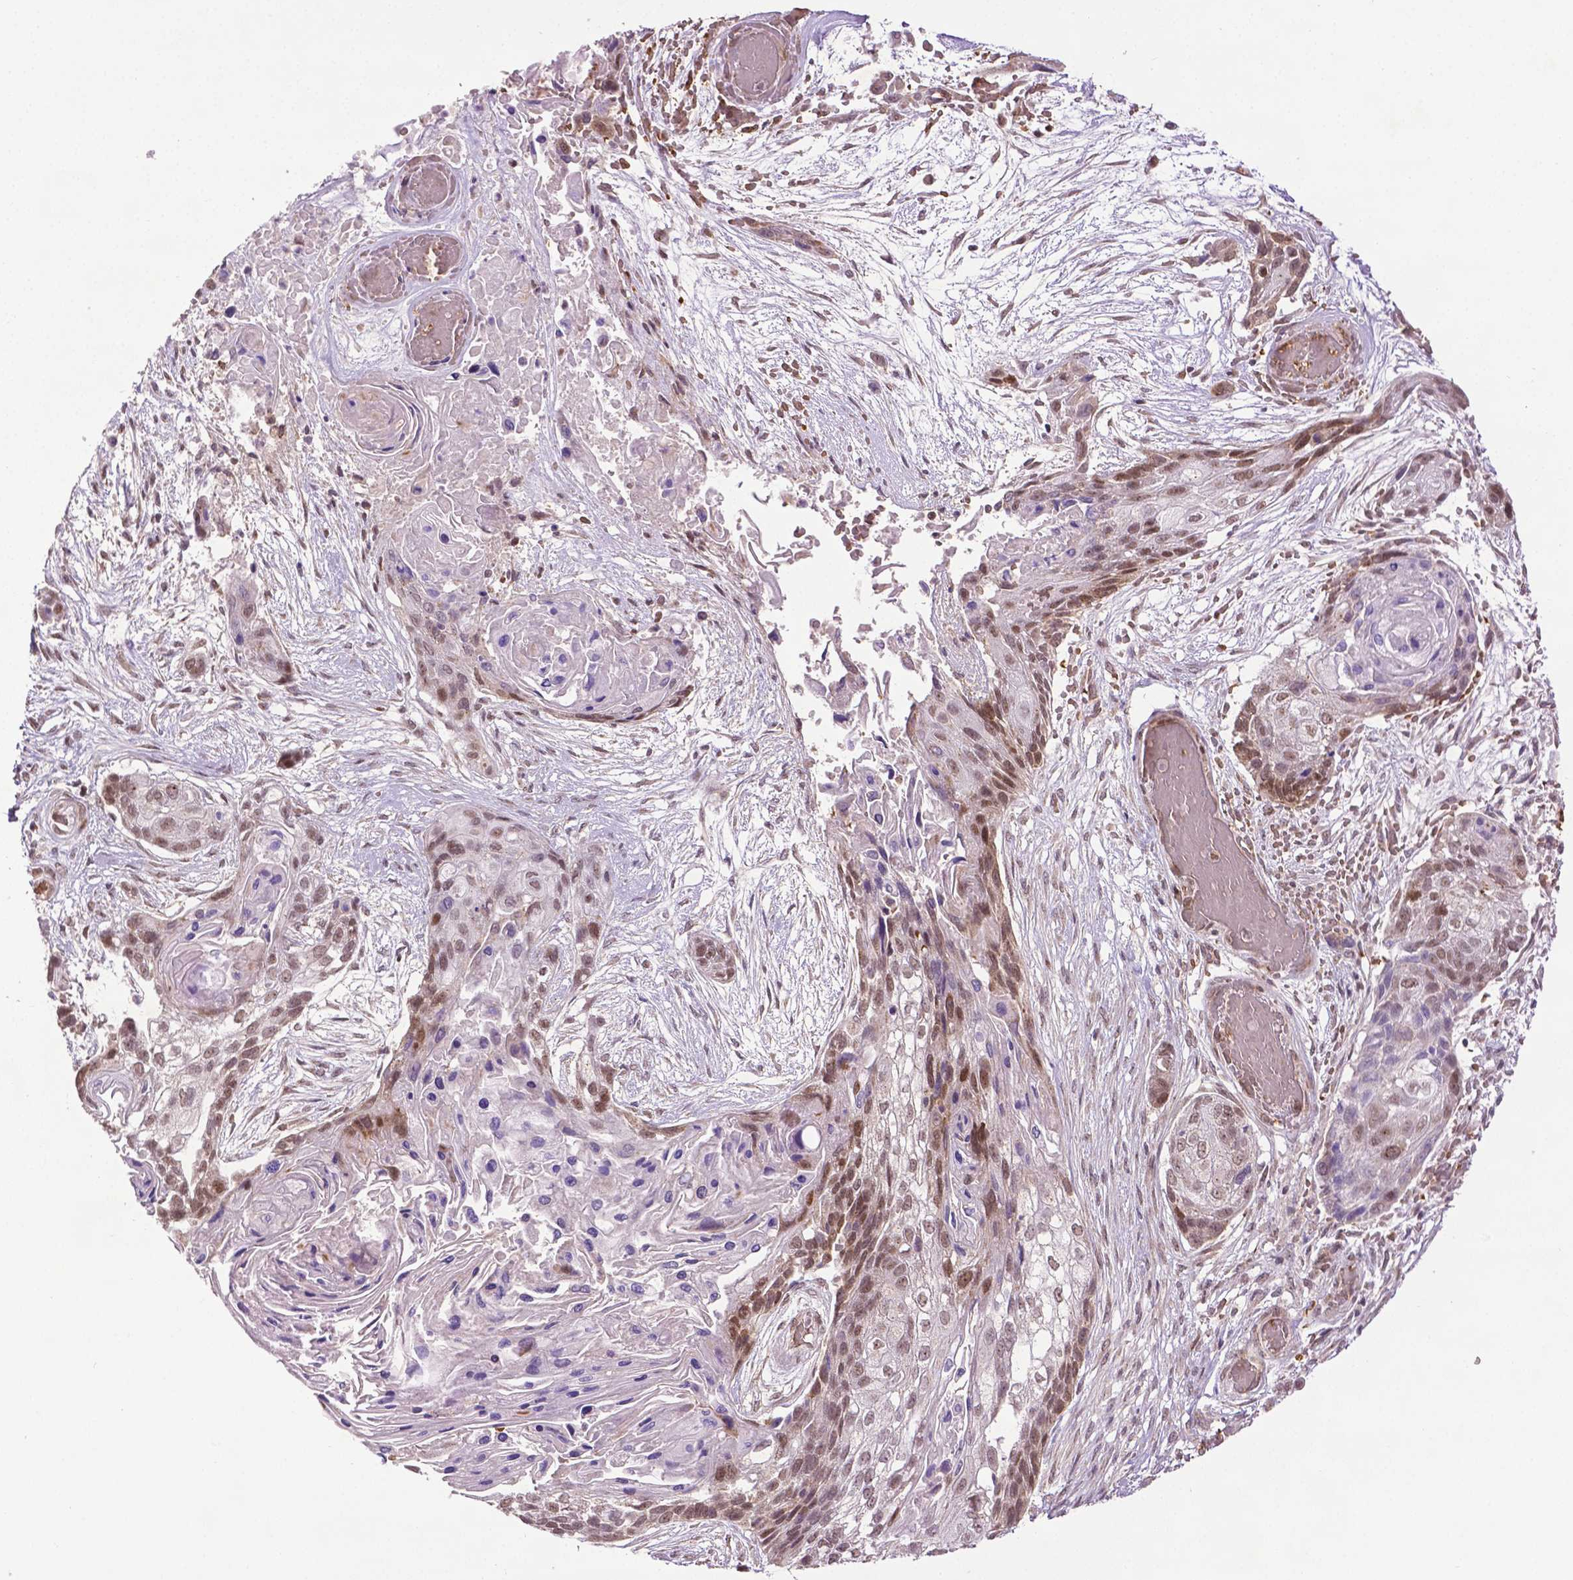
{"staining": {"intensity": "moderate", "quantity": "25%-75%", "location": "nuclear"}, "tissue": "lung cancer", "cell_type": "Tumor cells", "image_type": "cancer", "snomed": [{"axis": "morphology", "description": "Squamous cell carcinoma, NOS"}, {"axis": "topography", "description": "Lung"}], "caption": "Tumor cells demonstrate medium levels of moderate nuclear expression in about 25%-75% of cells in squamous cell carcinoma (lung). (DAB (3,3'-diaminobenzidine) IHC with brightfield microscopy, high magnification).", "gene": "ZNF41", "patient": {"sex": "male", "age": 69}}